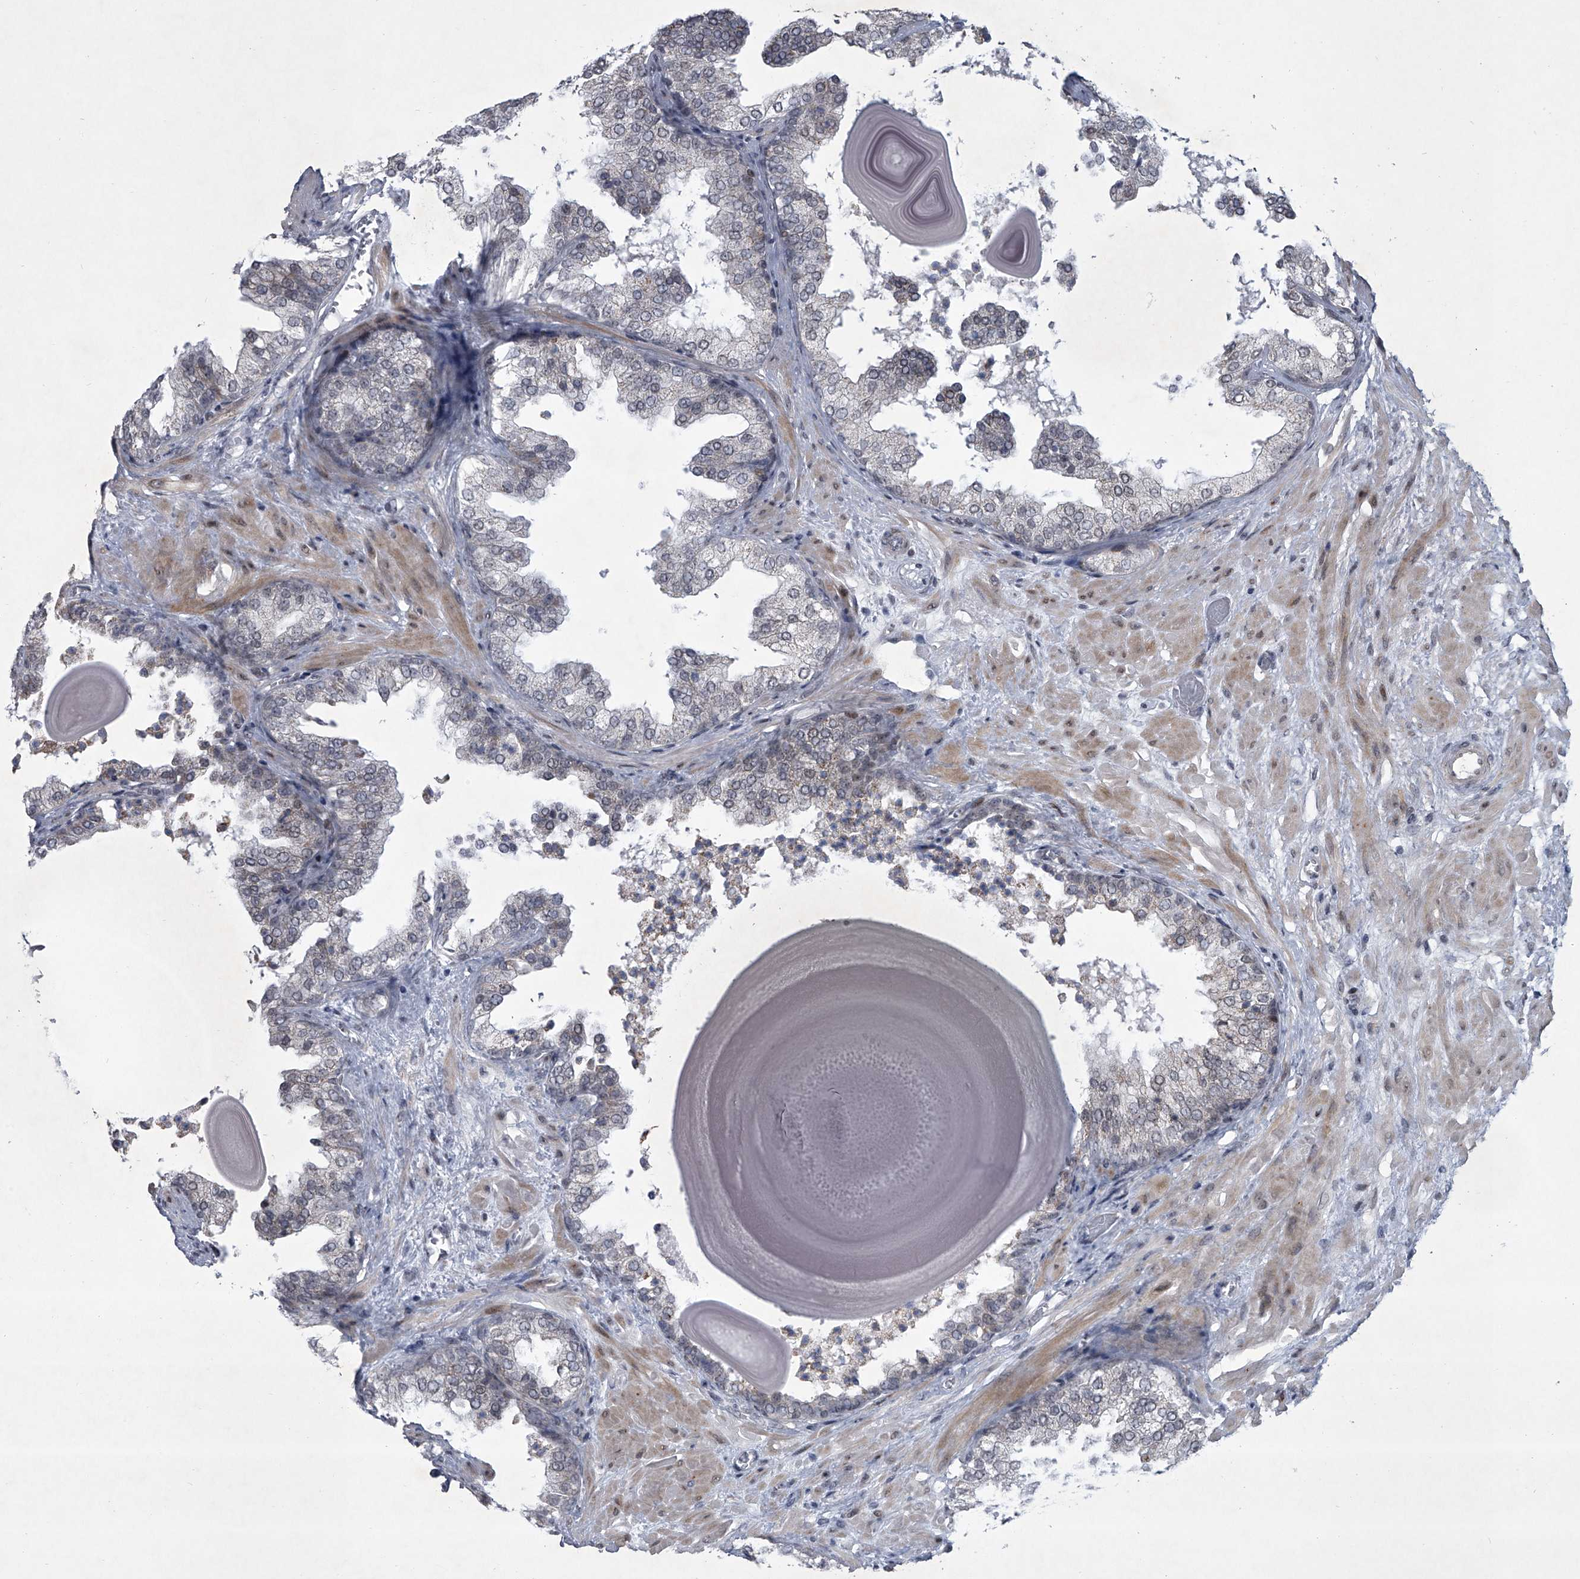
{"staining": {"intensity": "moderate", "quantity": "<25%", "location": "cytoplasmic/membranous"}, "tissue": "prostate", "cell_type": "Glandular cells", "image_type": "normal", "snomed": [{"axis": "morphology", "description": "Normal tissue, NOS"}, {"axis": "topography", "description": "Prostate"}], "caption": "Immunohistochemical staining of benign prostate demonstrates <25% levels of moderate cytoplasmic/membranous protein staining in about <25% of glandular cells.", "gene": "MLLT1", "patient": {"sex": "male", "age": 48}}